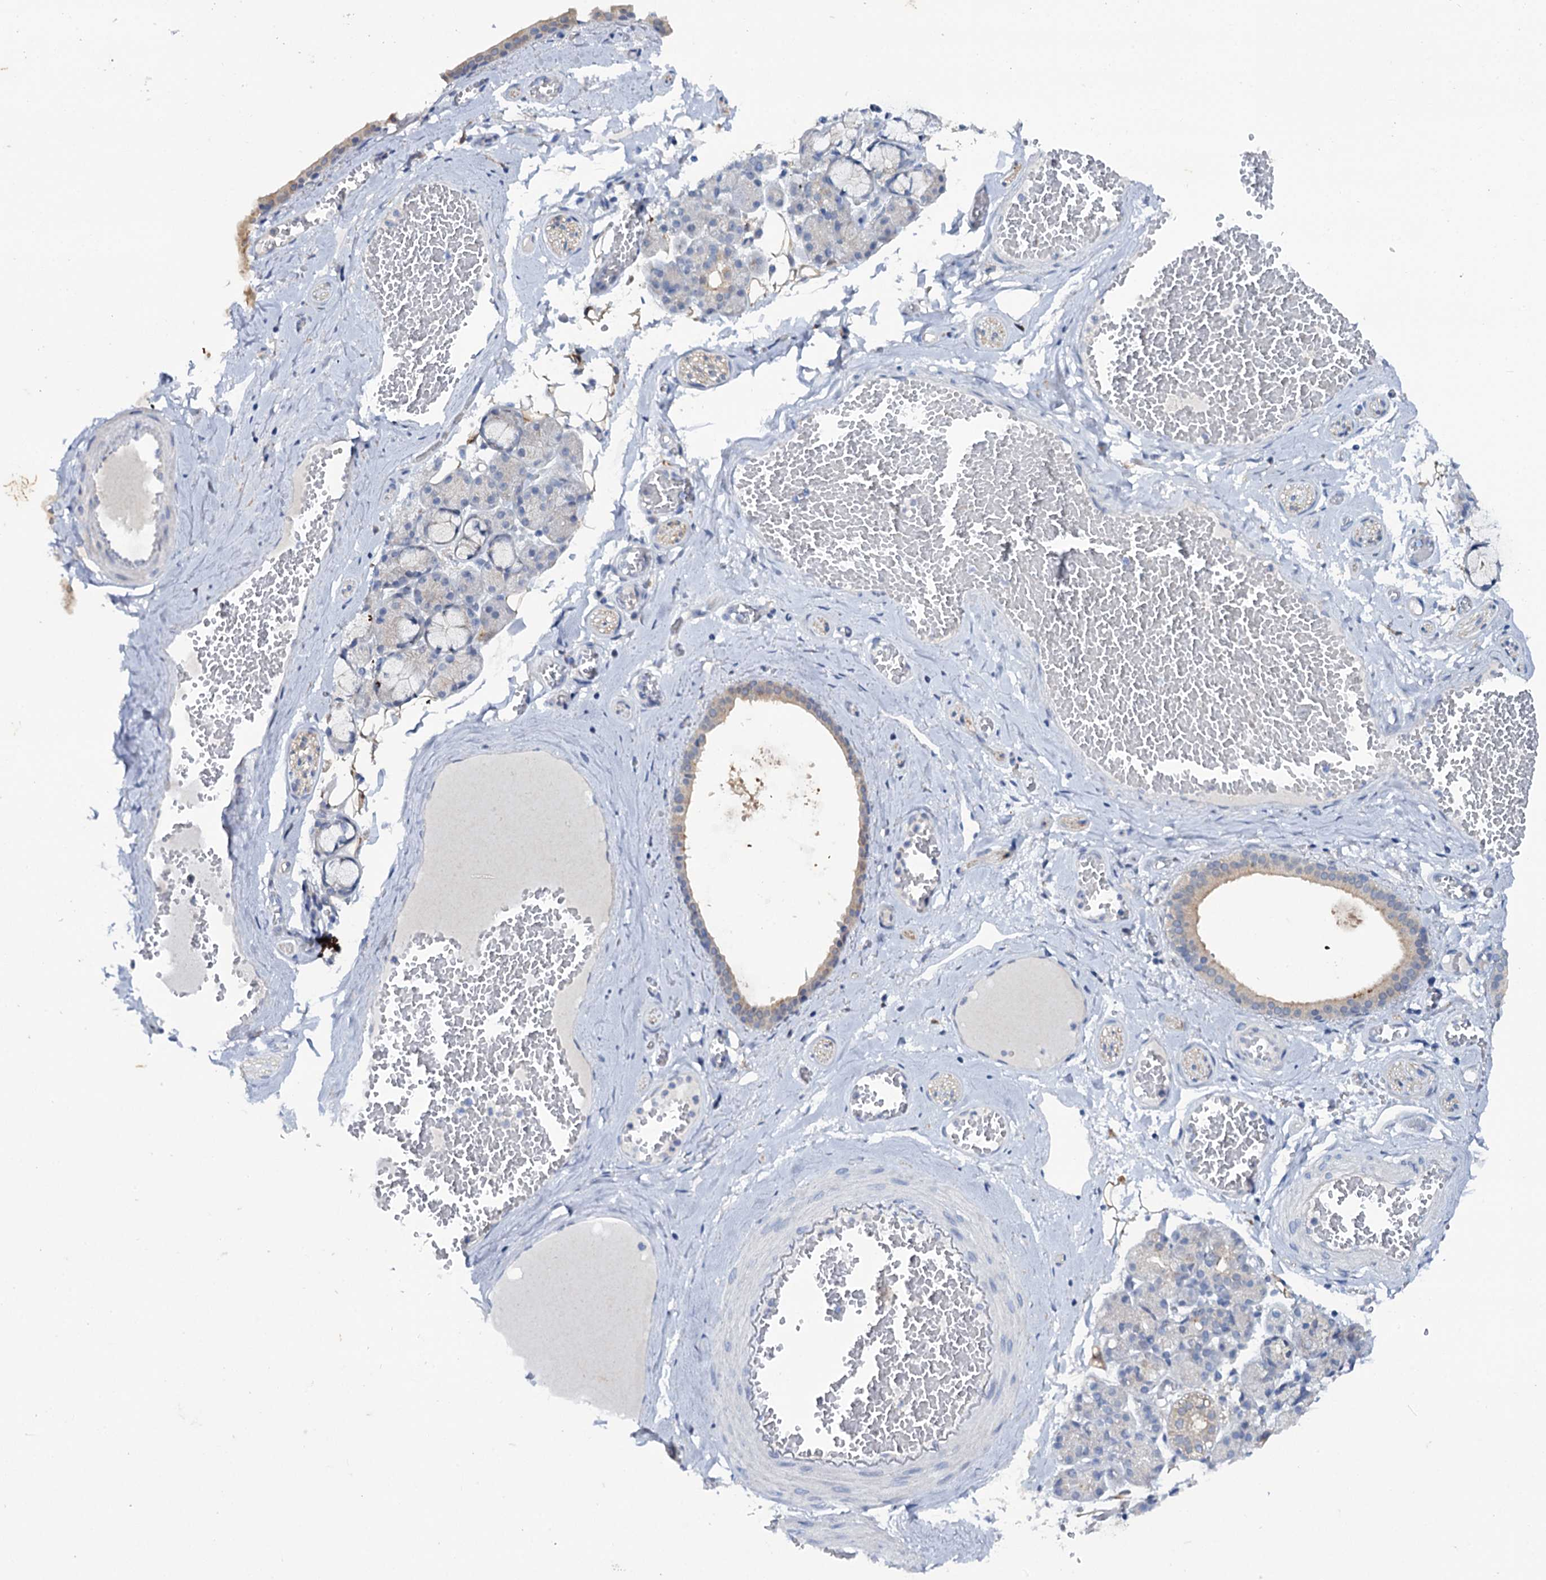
{"staining": {"intensity": "moderate", "quantity": "<25%", "location": "cytoplasmic/membranous"}, "tissue": "salivary gland", "cell_type": "Glandular cells", "image_type": "normal", "snomed": [{"axis": "morphology", "description": "Normal tissue, NOS"}, {"axis": "topography", "description": "Salivary gland"}], "caption": "Protein staining of normal salivary gland displays moderate cytoplasmic/membranous expression in about <25% of glandular cells.", "gene": "MID1IP1", "patient": {"sex": "male", "age": 63}}